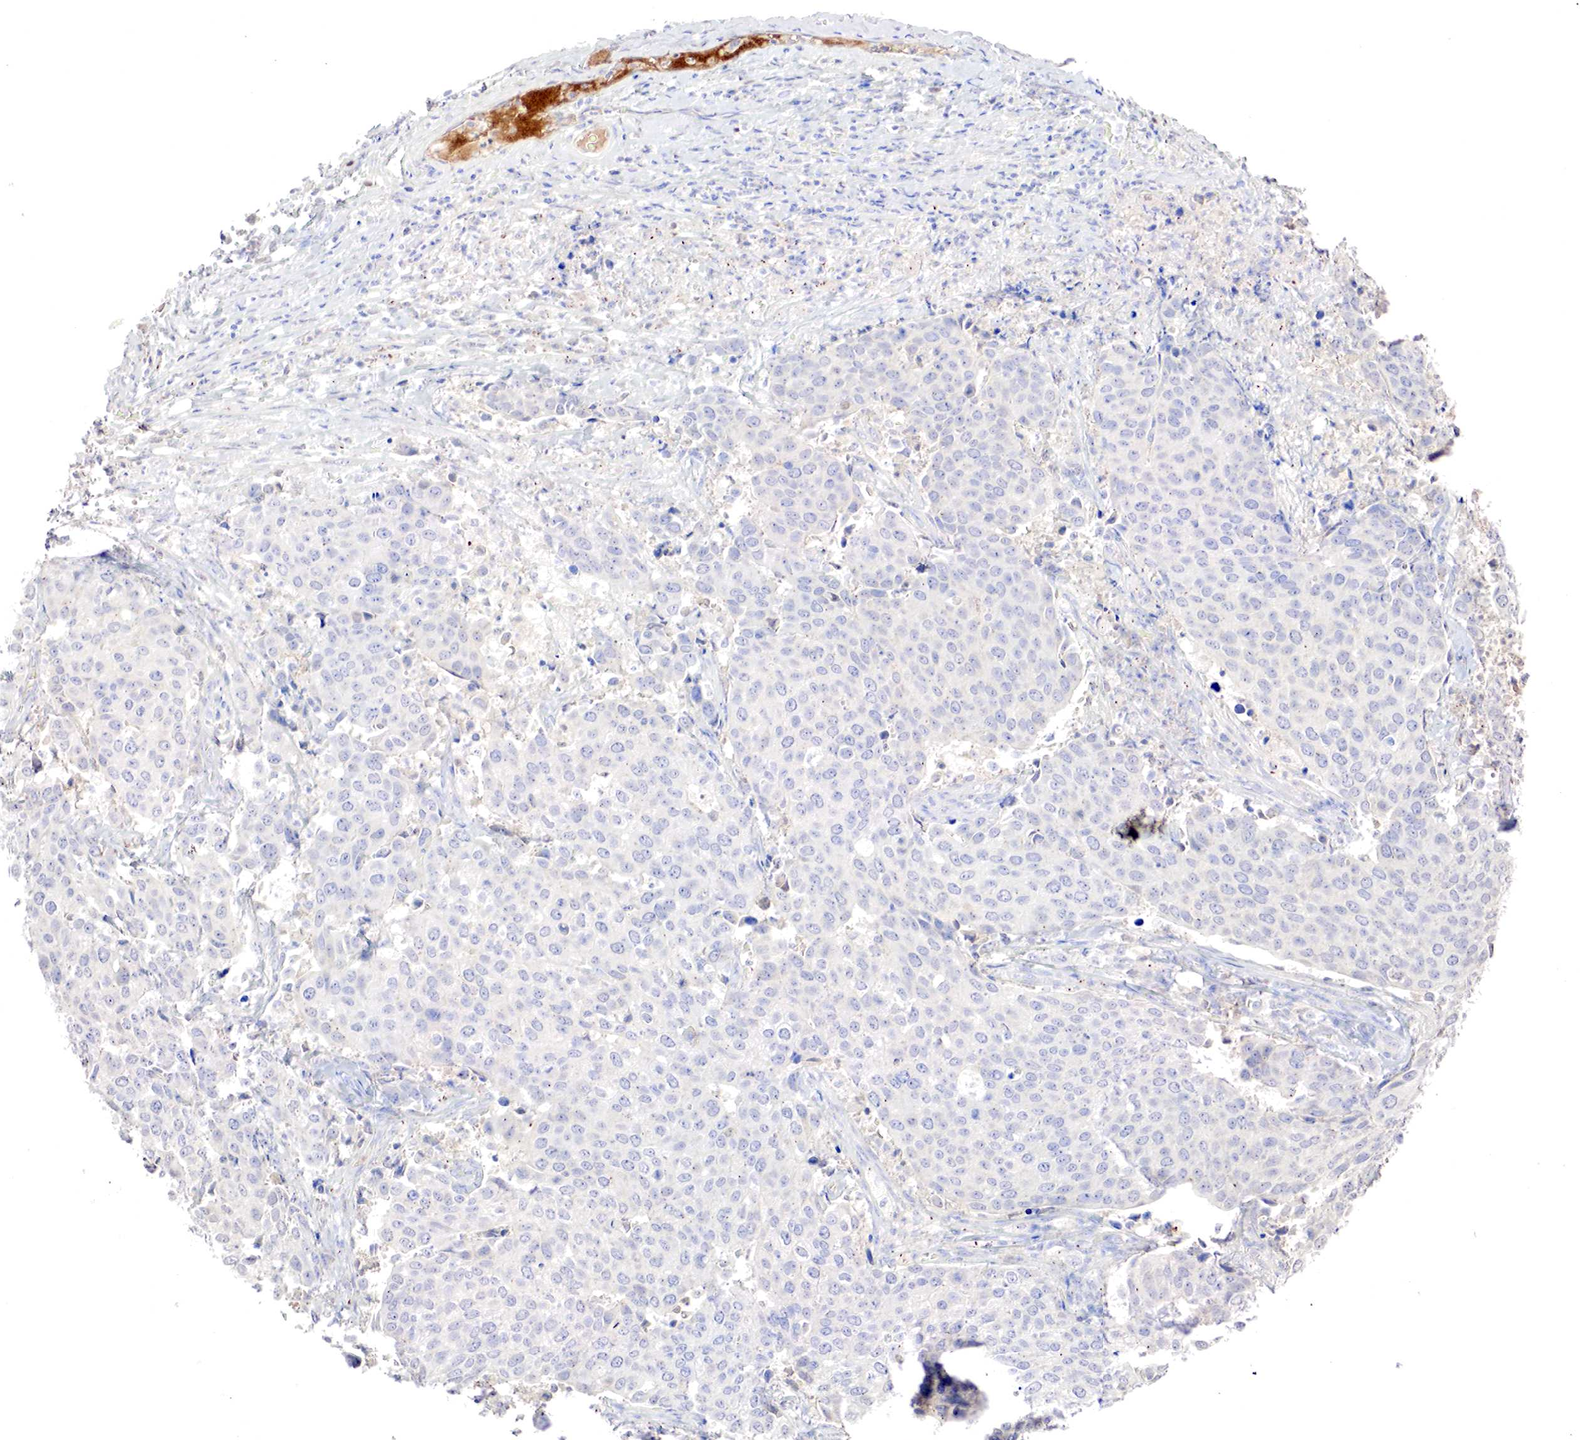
{"staining": {"intensity": "negative", "quantity": "none", "location": "none"}, "tissue": "cervical cancer", "cell_type": "Tumor cells", "image_type": "cancer", "snomed": [{"axis": "morphology", "description": "Squamous cell carcinoma, NOS"}, {"axis": "topography", "description": "Cervix"}], "caption": "Immunohistochemical staining of human cervical squamous cell carcinoma reveals no significant expression in tumor cells.", "gene": "GATA1", "patient": {"sex": "female", "age": 54}}